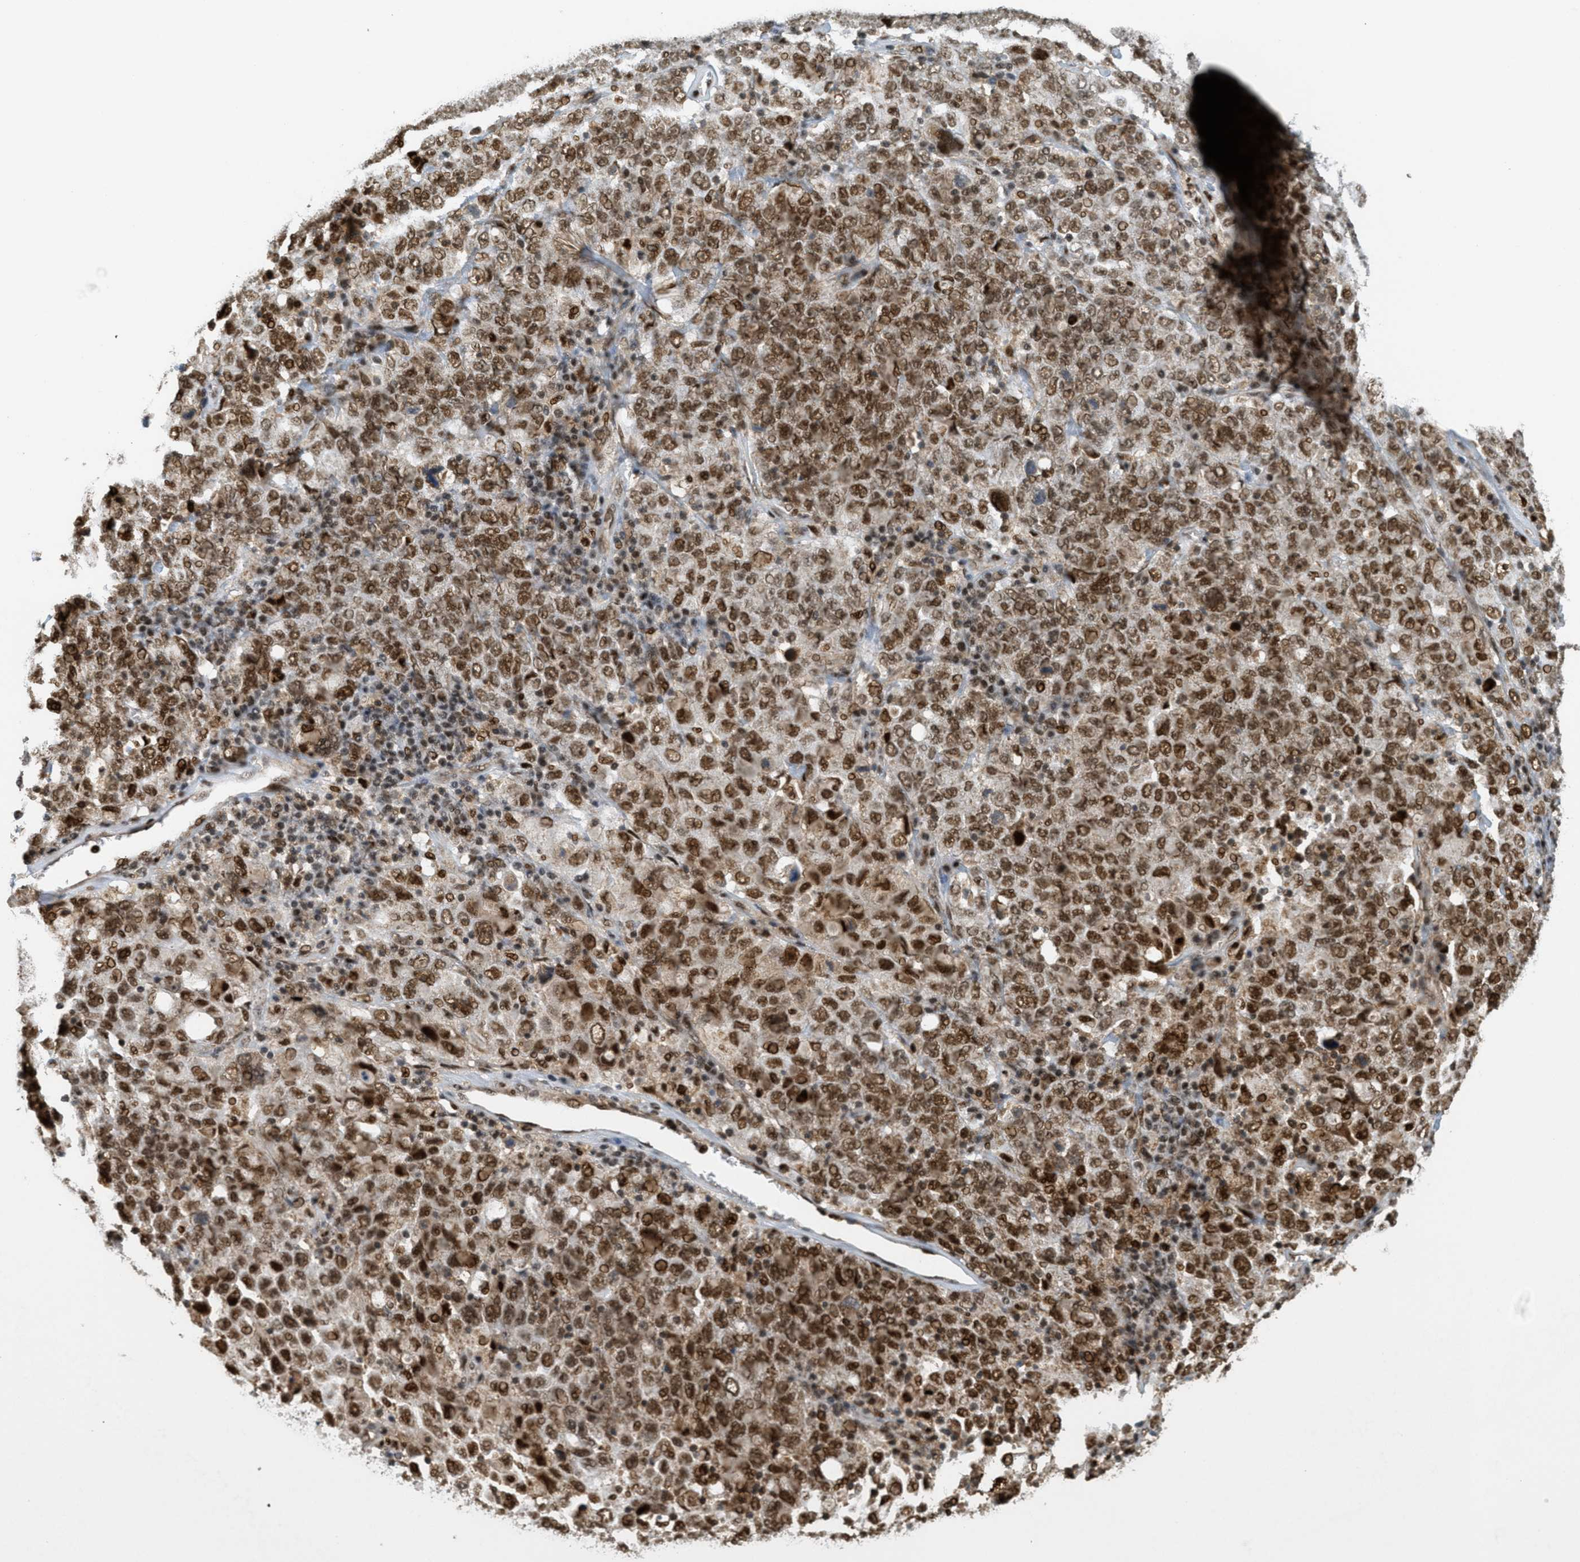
{"staining": {"intensity": "moderate", "quantity": ">75%", "location": "cytoplasmic/membranous,nuclear"}, "tissue": "ovarian cancer", "cell_type": "Tumor cells", "image_type": "cancer", "snomed": [{"axis": "morphology", "description": "Carcinoma, endometroid"}, {"axis": "topography", "description": "Ovary"}], "caption": "Protein positivity by IHC exhibits moderate cytoplasmic/membranous and nuclear expression in about >75% of tumor cells in ovarian endometroid carcinoma.", "gene": "TLK1", "patient": {"sex": "female", "age": 62}}